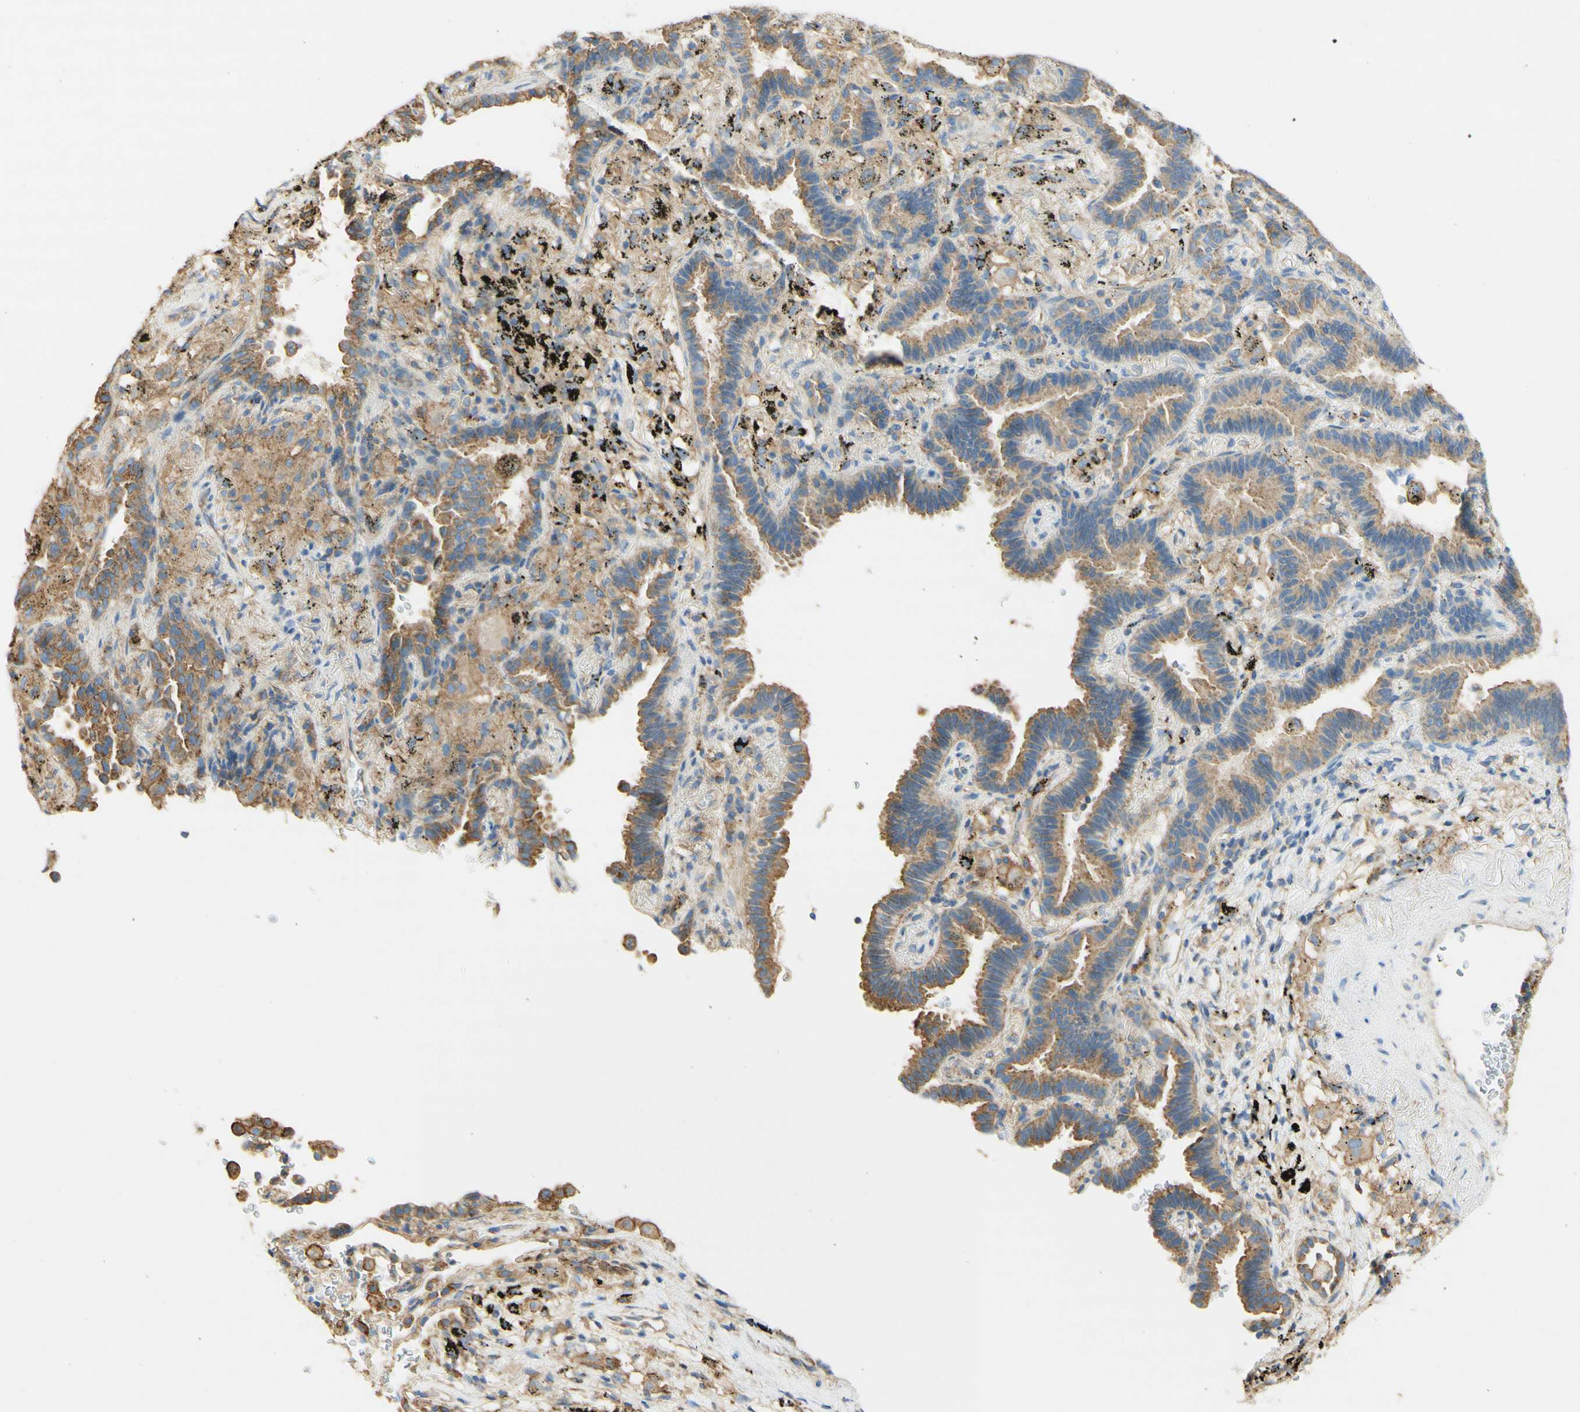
{"staining": {"intensity": "moderate", "quantity": ">75%", "location": "cytoplasmic/membranous"}, "tissue": "lung cancer", "cell_type": "Tumor cells", "image_type": "cancer", "snomed": [{"axis": "morphology", "description": "Normal tissue, NOS"}, {"axis": "morphology", "description": "Adenocarcinoma, NOS"}, {"axis": "topography", "description": "Lung"}], "caption": "A high-resolution image shows immunohistochemistry staining of lung adenocarcinoma, which reveals moderate cytoplasmic/membranous positivity in about >75% of tumor cells.", "gene": "CLTC", "patient": {"sex": "male", "age": 59}}